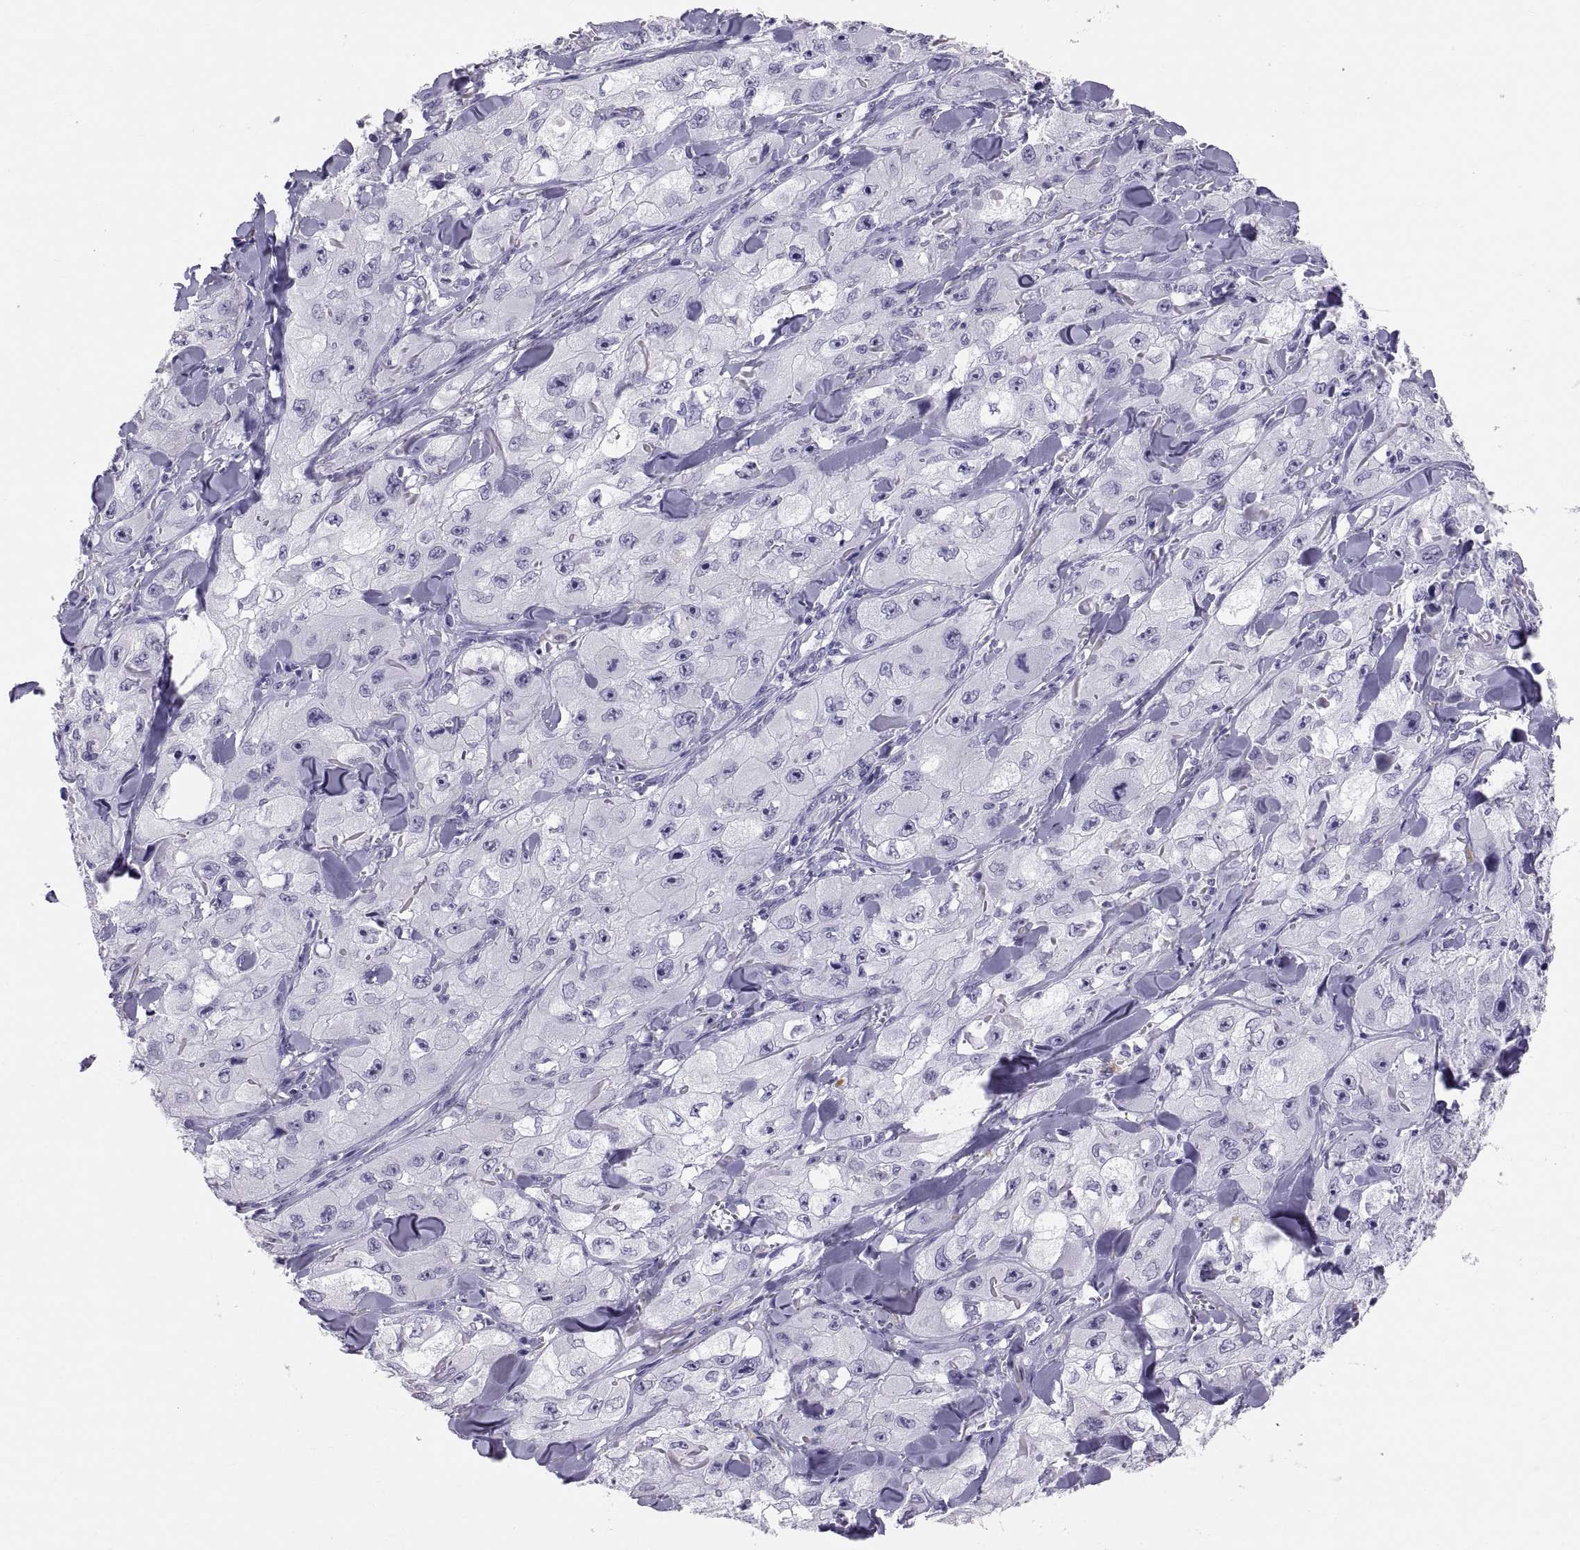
{"staining": {"intensity": "negative", "quantity": "none", "location": "none"}, "tissue": "skin cancer", "cell_type": "Tumor cells", "image_type": "cancer", "snomed": [{"axis": "morphology", "description": "Squamous cell carcinoma, NOS"}, {"axis": "topography", "description": "Skin"}, {"axis": "topography", "description": "Subcutis"}], "caption": "A micrograph of human skin cancer is negative for staining in tumor cells.", "gene": "FAM170A", "patient": {"sex": "male", "age": 73}}